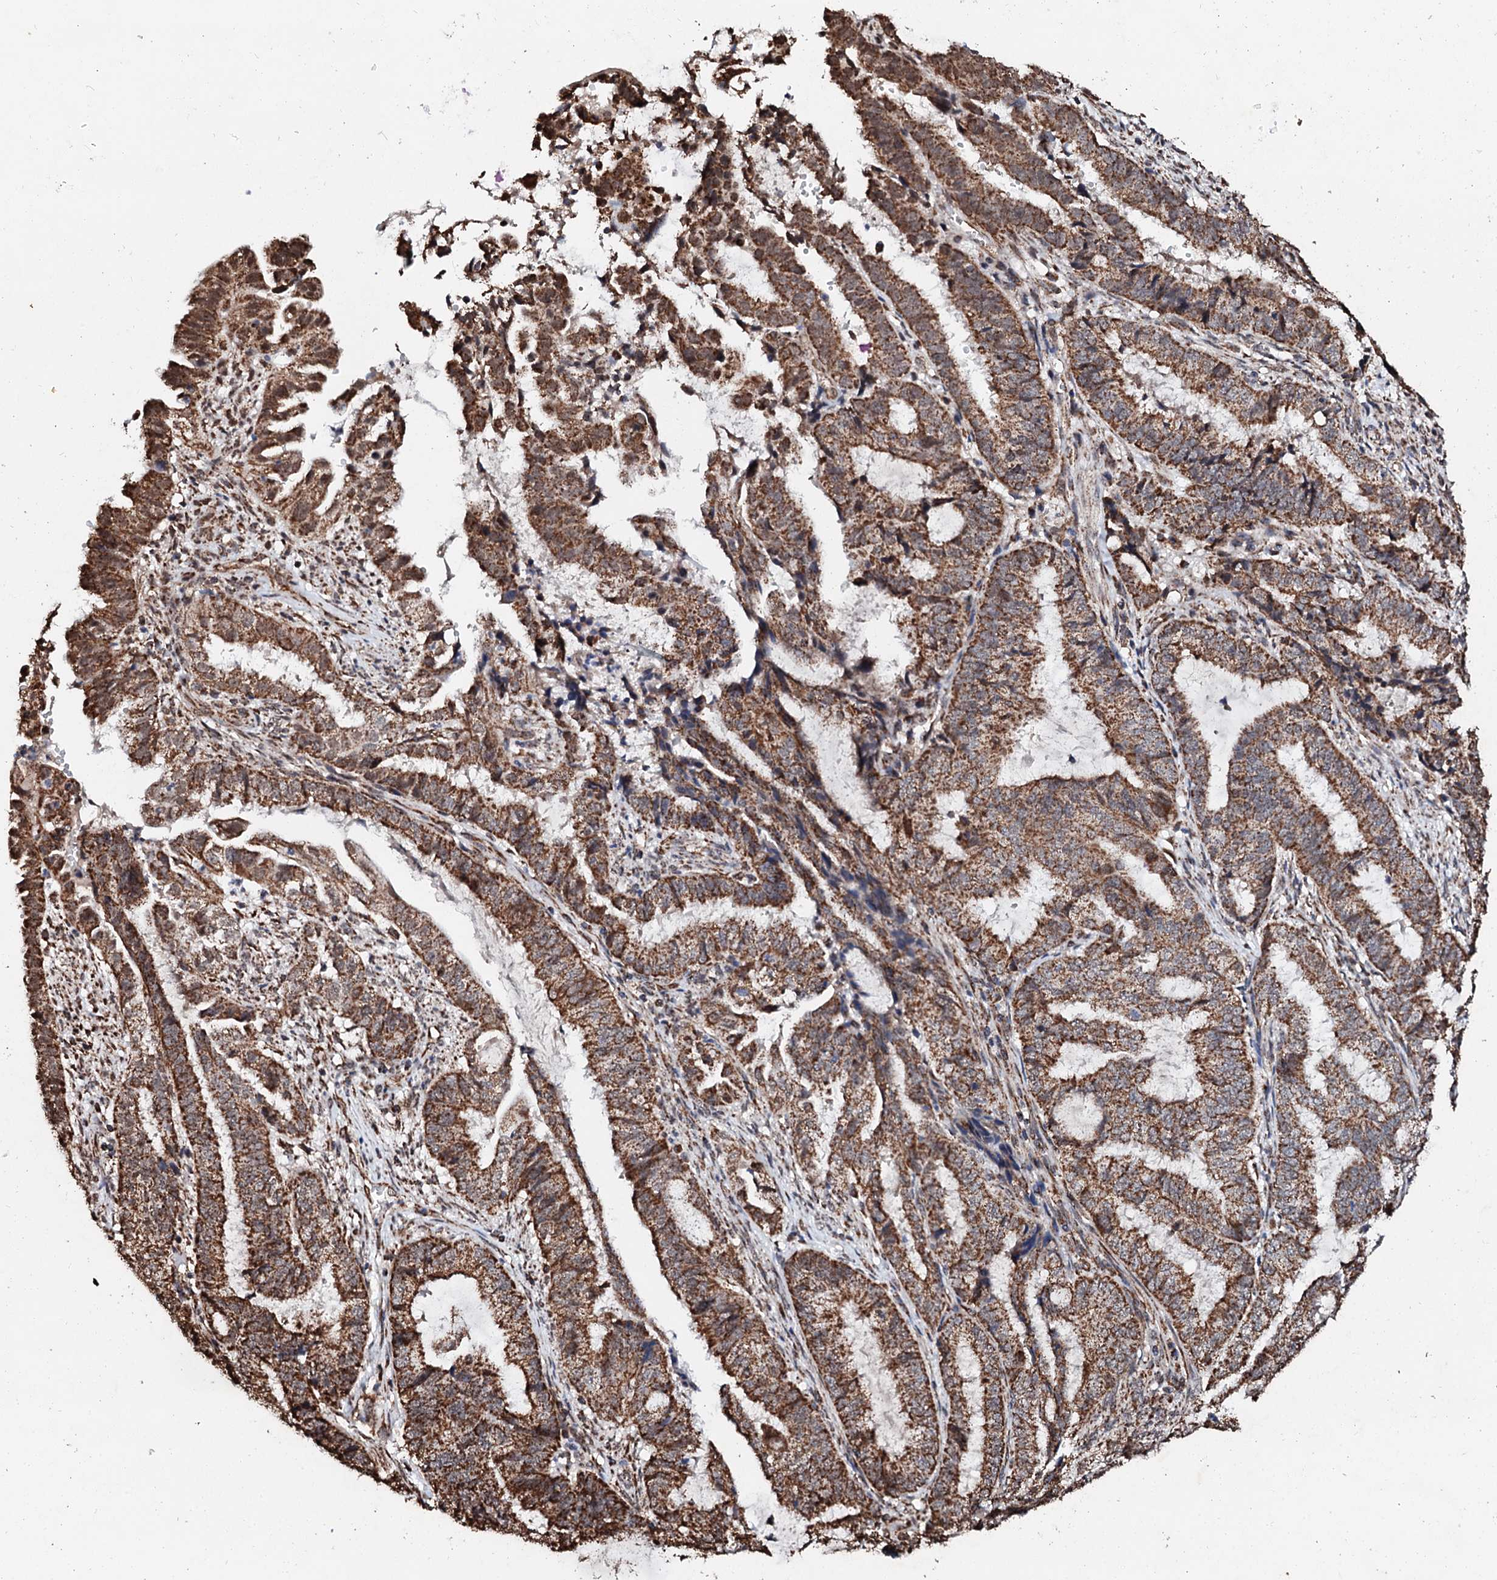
{"staining": {"intensity": "strong", "quantity": ">75%", "location": "cytoplasmic/membranous"}, "tissue": "endometrial cancer", "cell_type": "Tumor cells", "image_type": "cancer", "snomed": [{"axis": "morphology", "description": "Adenocarcinoma, NOS"}, {"axis": "topography", "description": "Endometrium"}], "caption": "Endometrial adenocarcinoma stained for a protein (brown) demonstrates strong cytoplasmic/membranous positive positivity in approximately >75% of tumor cells.", "gene": "SECISBP2L", "patient": {"sex": "female", "age": 51}}